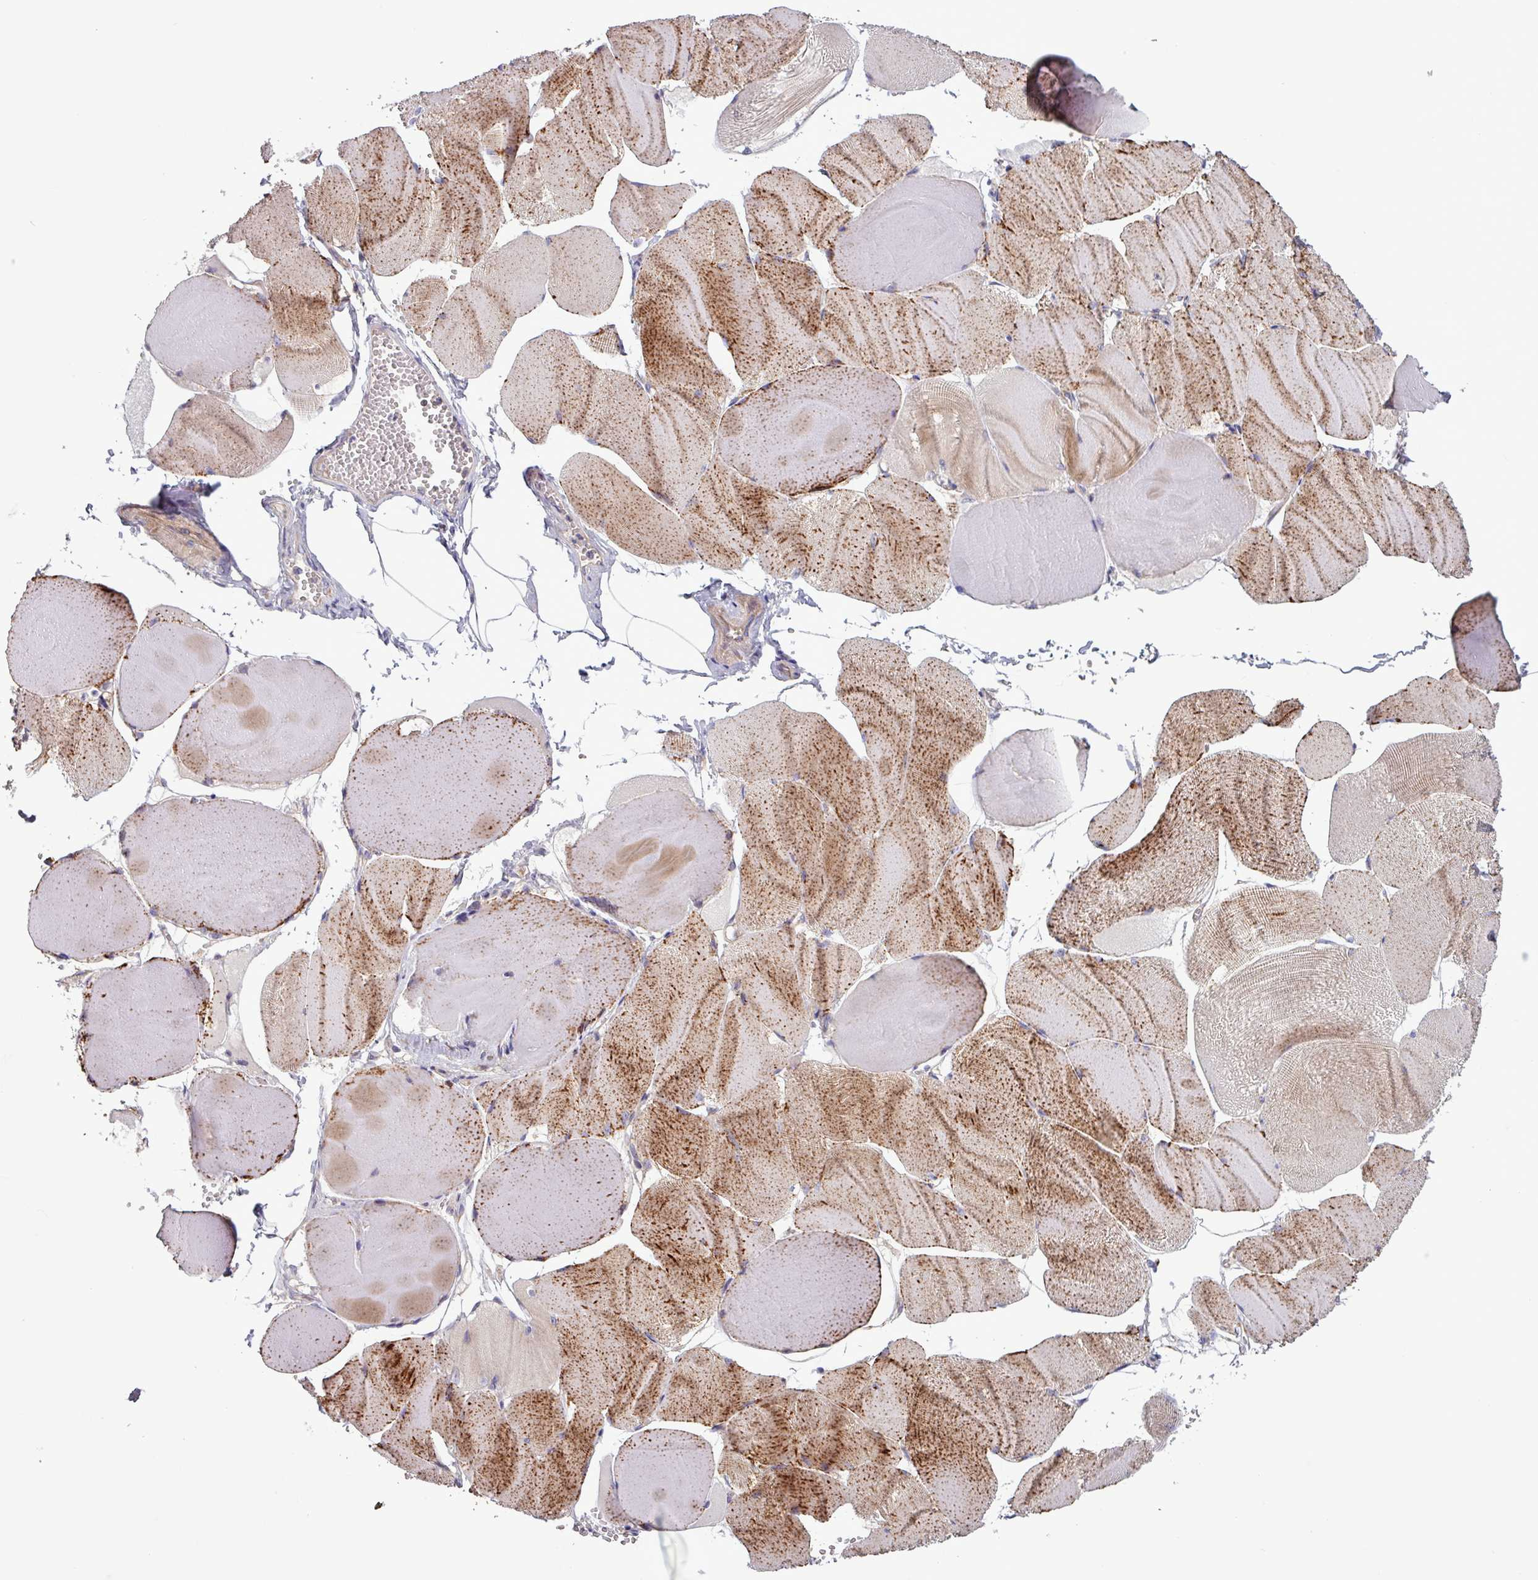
{"staining": {"intensity": "moderate", "quantity": "25%-75%", "location": "cytoplasmic/membranous"}, "tissue": "skeletal muscle", "cell_type": "Myocytes", "image_type": "normal", "snomed": [{"axis": "morphology", "description": "Normal tissue, NOS"}, {"axis": "morphology", "description": "Basal cell carcinoma"}, {"axis": "topography", "description": "Skeletal muscle"}], "caption": "A histopathology image showing moderate cytoplasmic/membranous staining in approximately 25%-75% of myocytes in benign skeletal muscle, as visualized by brown immunohistochemical staining.", "gene": "PLIN2", "patient": {"sex": "female", "age": 64}}